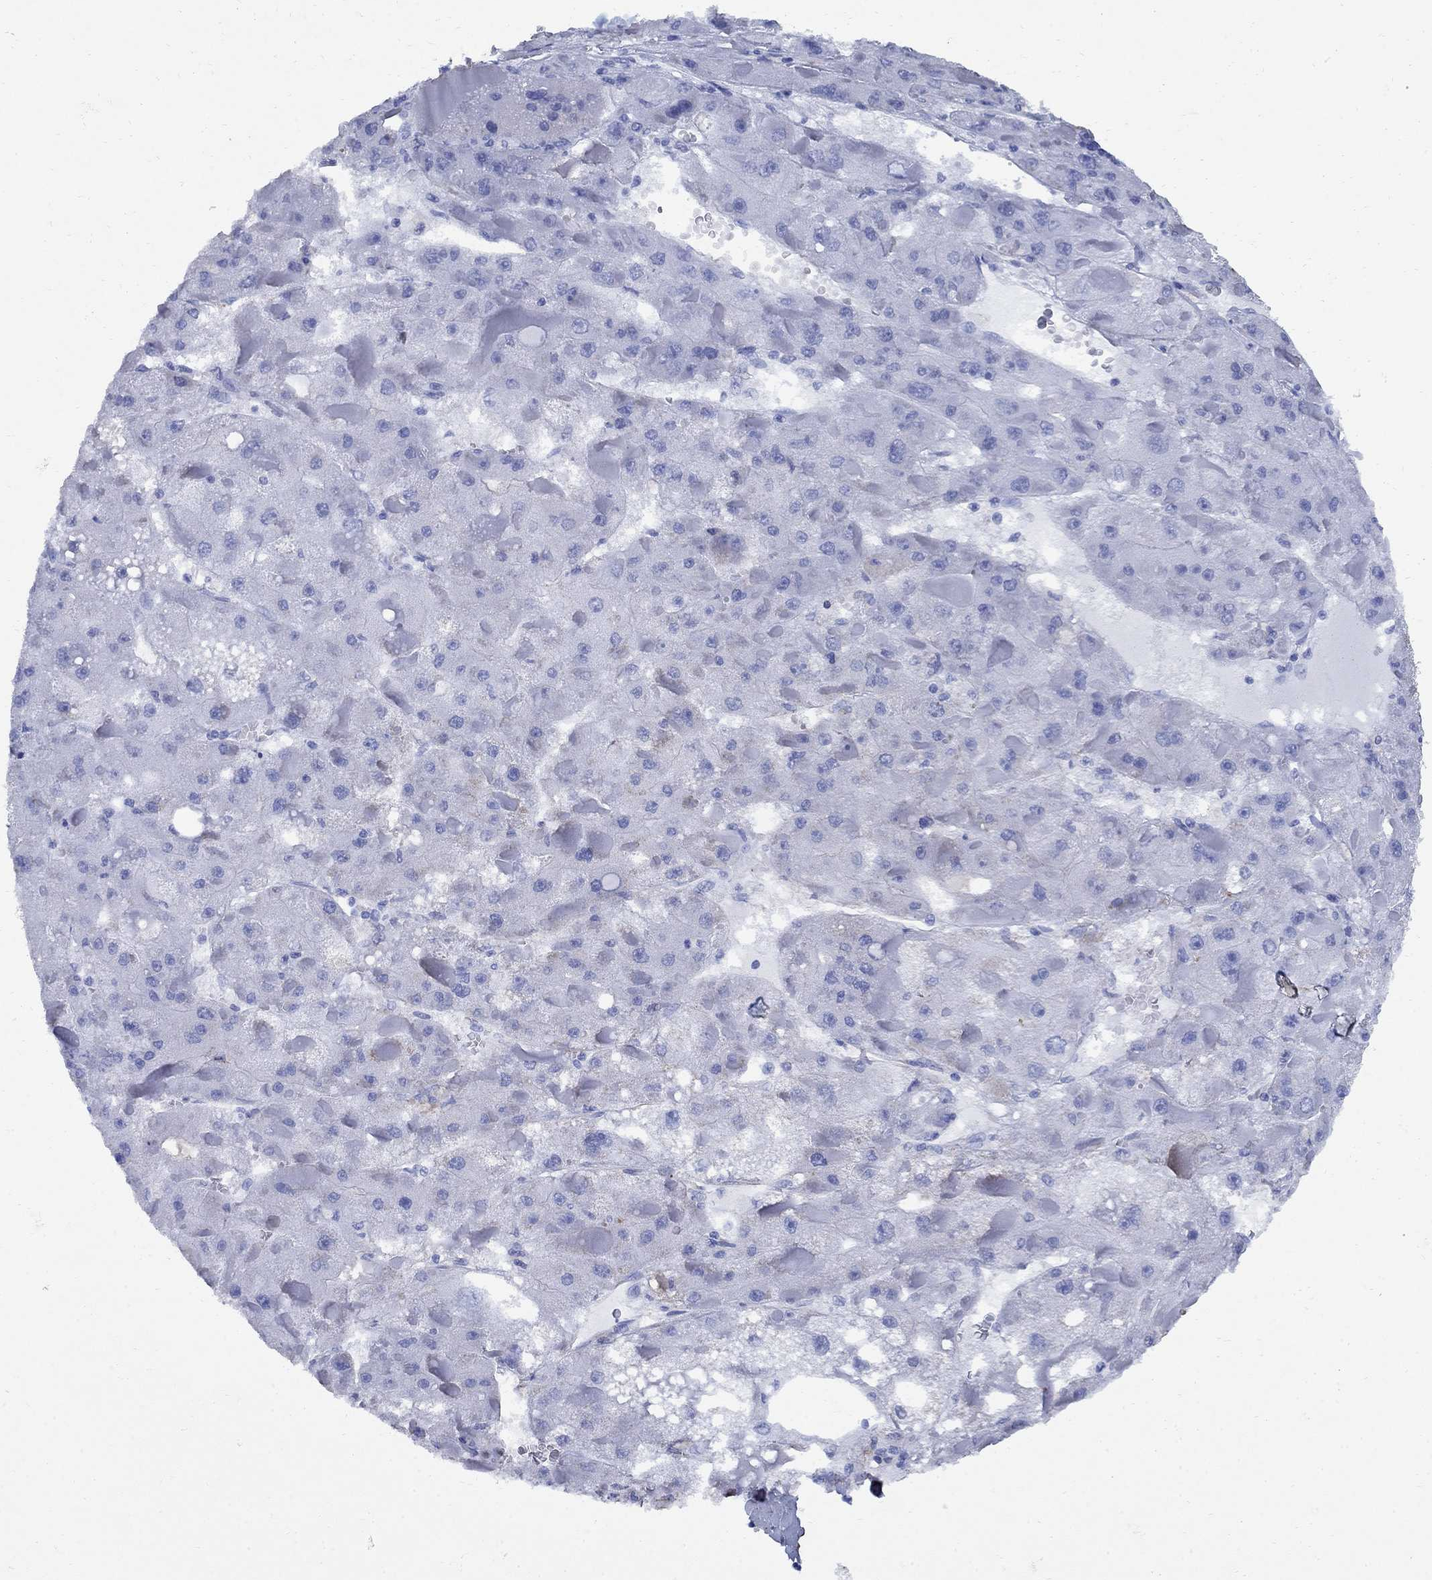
{"staining": {"intensity": "negative", "quantity": "none", "location": "none"}, "tissue": "liver cancer", "cell_type": "Tumor cells", "image_type": "cancer", "snomed": [{"axis": "morphology", "description": "Carcinoma, Hepatocellular, NOS"}, {"axis": "topography", "description": "Liver"}], "caption": "The immunohistochemistry (IHC) photomicrograph has no significant expression in tumor cells of liver cancer tissue.", "gene": "VTN", "patient": {"sex": "female", "age": 73}}